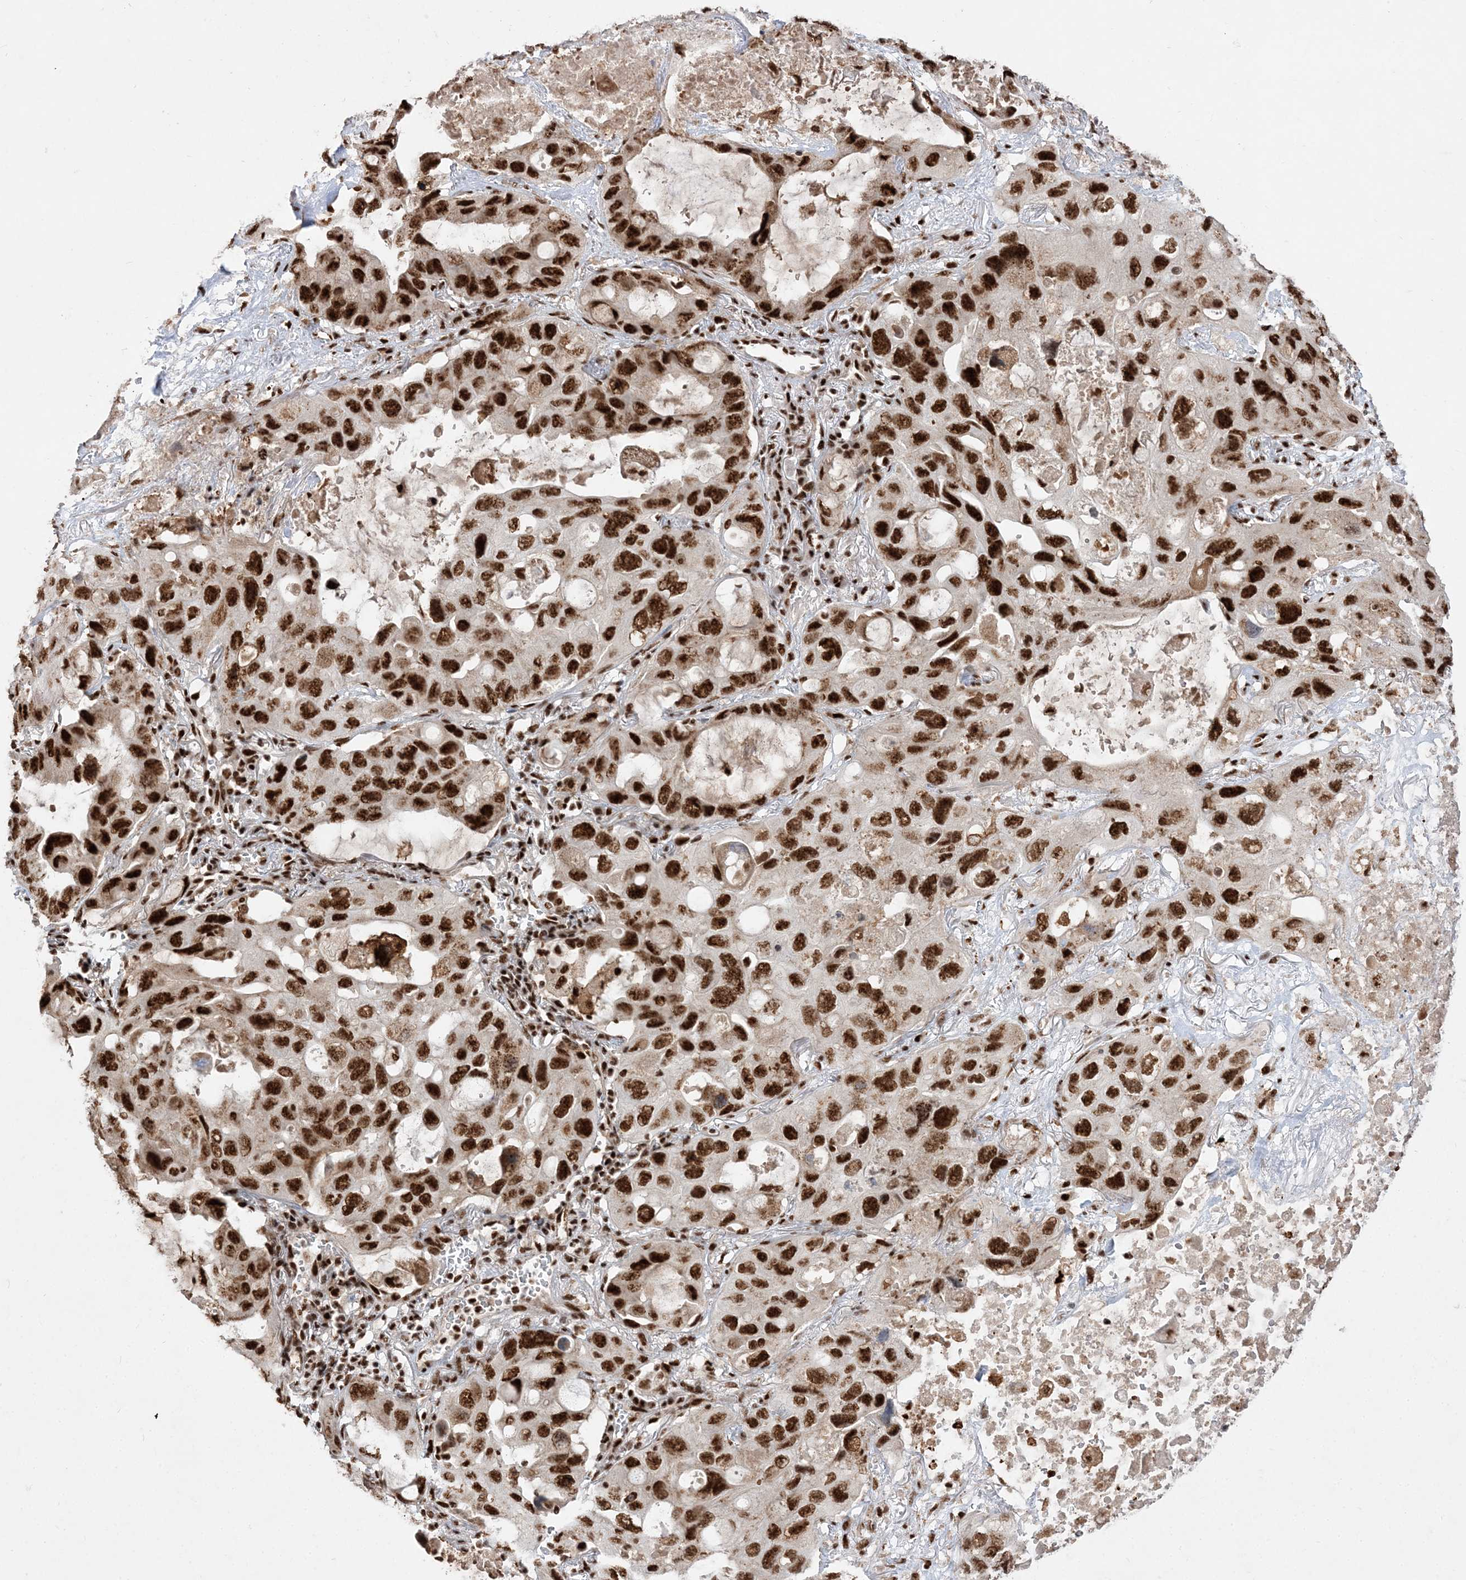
{"staining": {"intensity": "strong", "quantity": ">75%", "location": "nuclear"}, "tissue": "lung cancer", "cell_type": "Tumor cells", "image_type": "cancer", "snomed": [{"axis": "morphology", "description": "Squamous cell carcinoma, NOS"}, {"axis": "topography", "description": "Lung"}], "caption": "Lung squamous cell carcinoma stained with a brown dye shows strong nuclear positive expression in approximately >75% of tumor cells.", "gene": "RBM17", "patient": {"sex": "female", "age": 73}}